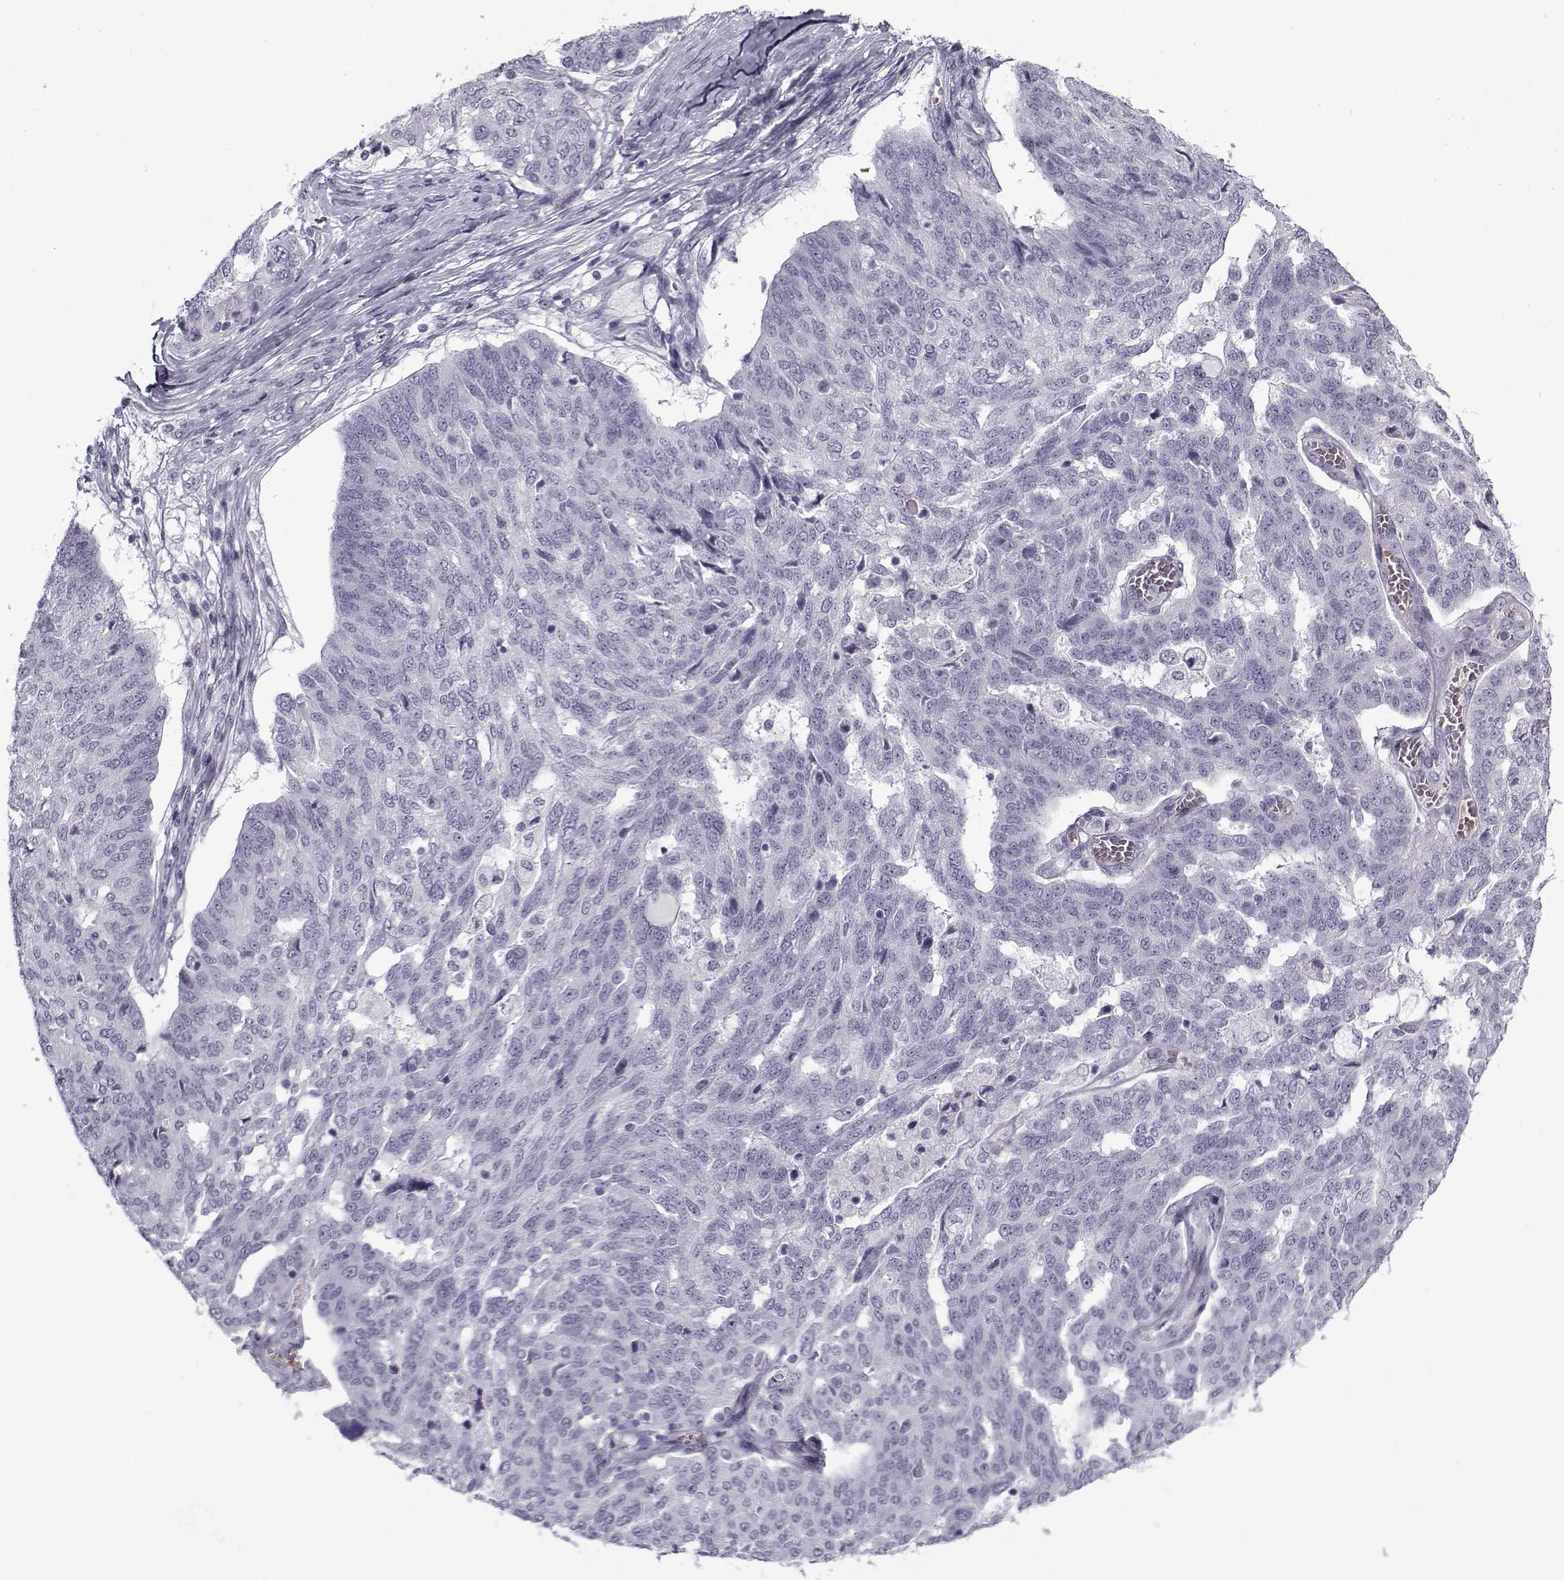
{"staining": {"intensity": "negative", "quantity": "none", "location": "none"}, "tissue": "ovarian cancer", "cell_type": "Tumor cells", "image_type": "cancer", "snomed": [{"axis": "morphology", "description": "Cystadenocarcinoma, serous, NOS"}, {"axis": "topography", "description": "Ovary"}], "caption": "The IHC image has no significant staining in tumor cells of ovarian serous cystadenocarcinoma tissue. The staining is performed using DAB brown chromogen with nuclei counter-stained in using hematoxylin.", "gene": "SNCA", "patient": {"sex": "female", "age": 67}}